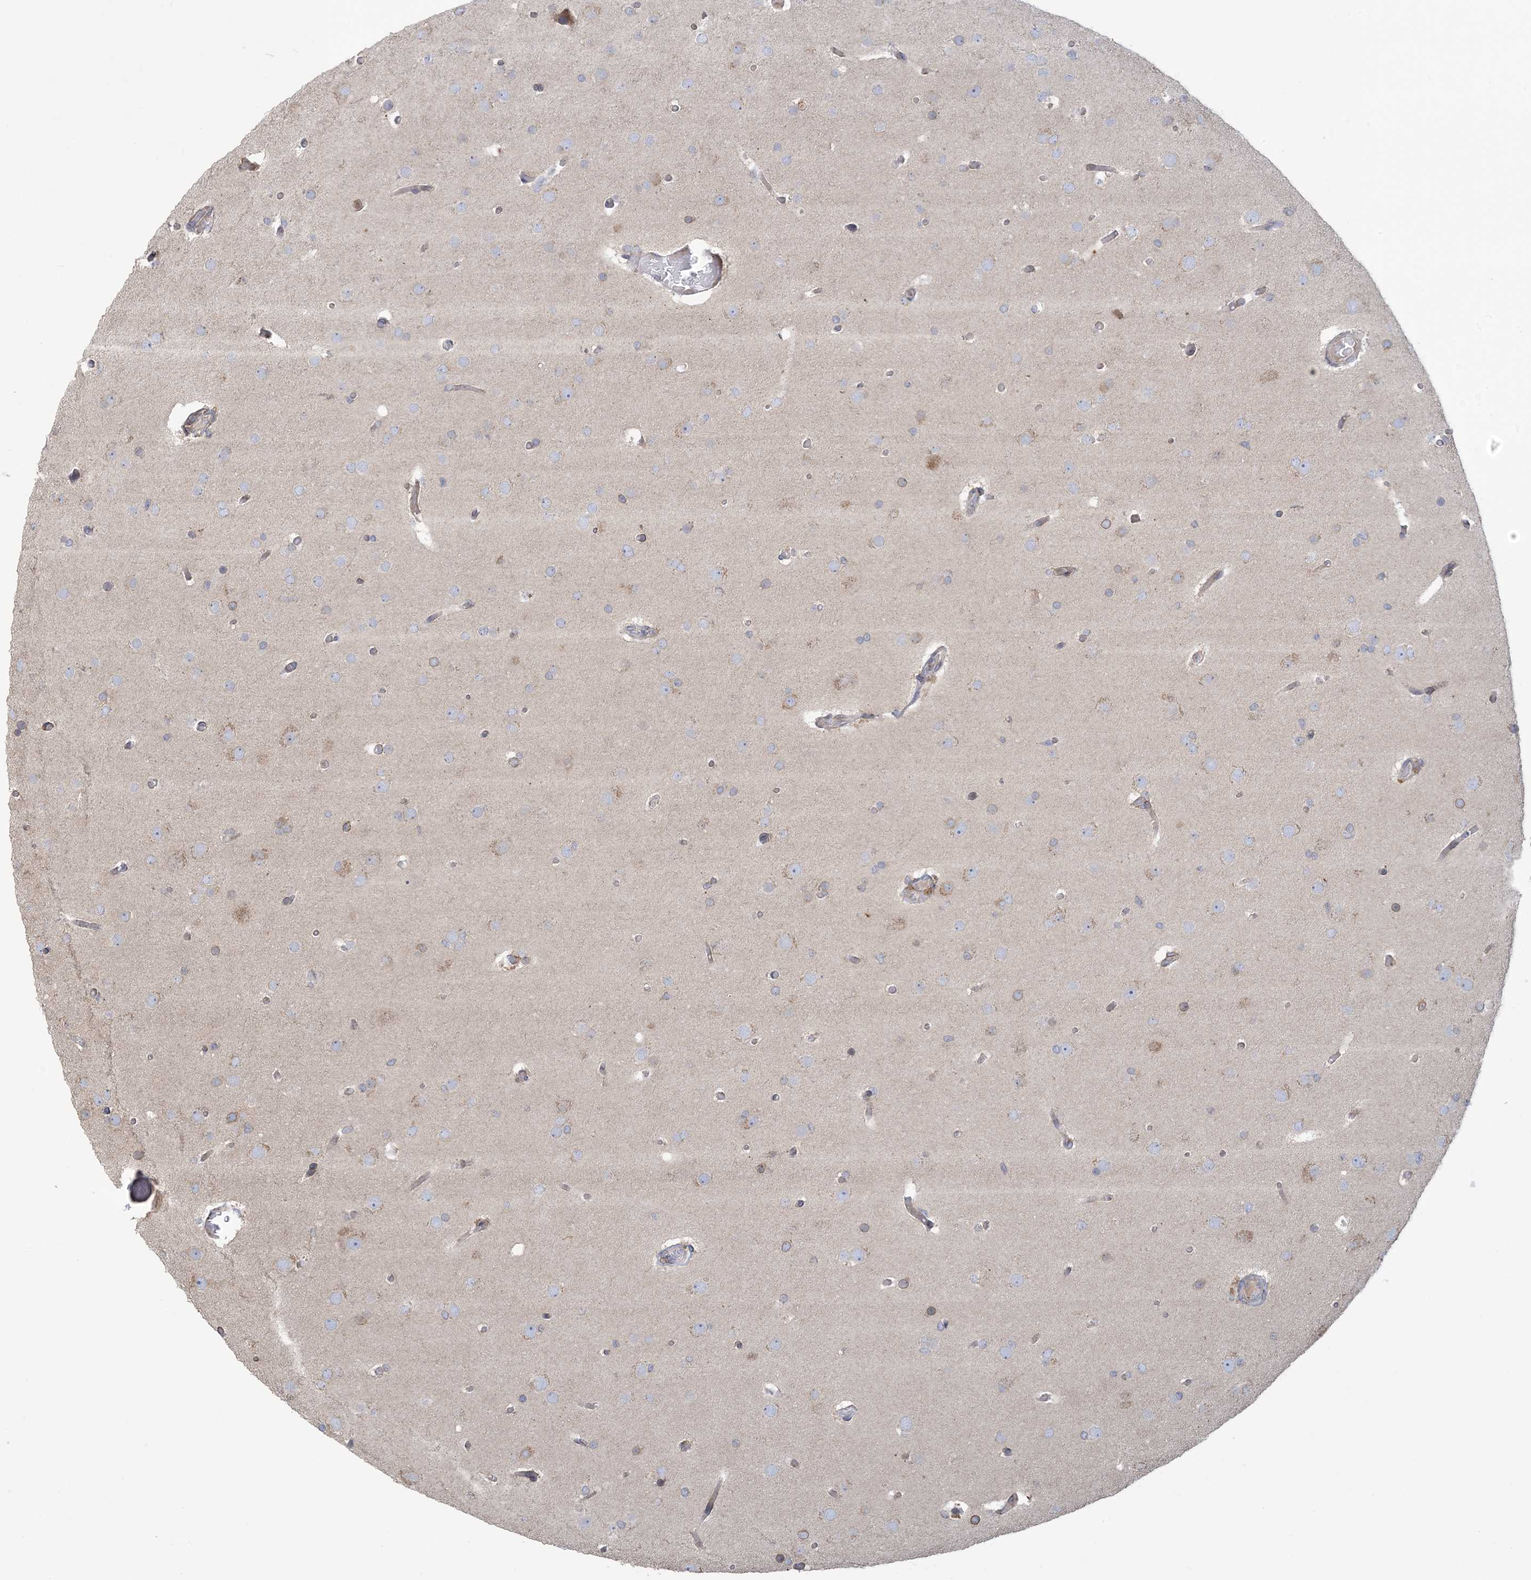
{"staining": {"intensity": "negative", "quantity": "none", "location": "none"}, "tissue": "glioma", "cell_type": "Tumor cells", "image_type": "cancer", "snomed": [{"axis": "morphology", "description": "Glioma, malignant, High grade"}, {"axis": "topography", "description": "Cerebral cortex"}], "caption": "An image of human glioma is negative for staining in tumor cells. (DAB IHC with hematoxylin counter stain).", "gene": "SHANK1", "patient": {"sex": "female", "age": 36}}